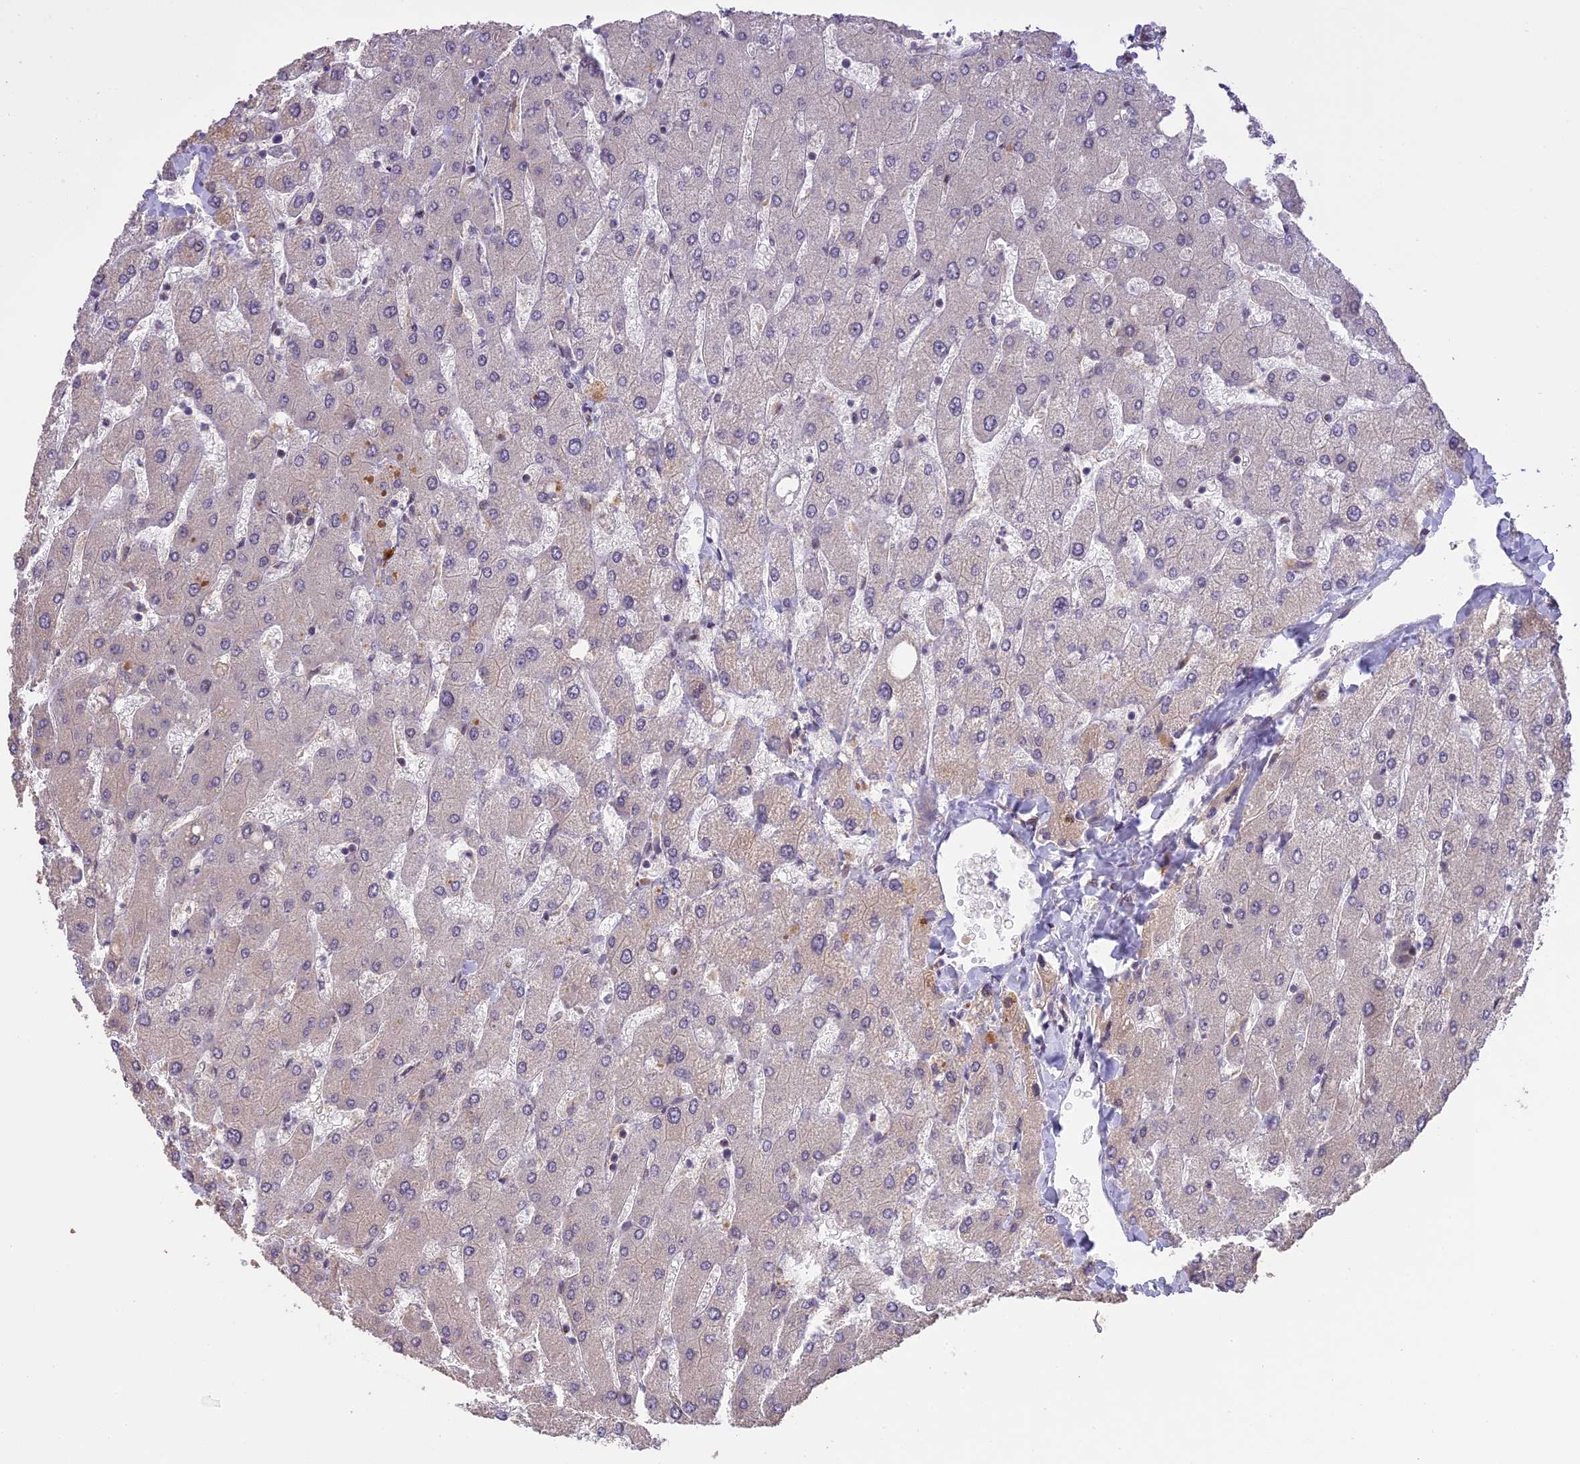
{"staining": {"intensity": "negative", "quantity": "none", "location": "none"}, "tissue": "liver", "cell_type": "Cholangiocytes", "image_type": "normal", "snomed": [{"axis": "morphology", "description": "Normal tissue, NOS"}, {"axis": "topography", "description": "Liver"}], "caption": "The image displays no significant staining in cholangiocytes of liver. (Brightfield microscopy of DAB (3,3'-diaminobenzidine) immunohistochemistry (IHC) at high magnification).", "gene": "PRELID2", "patient": {"sex": "male", "age": 55}}